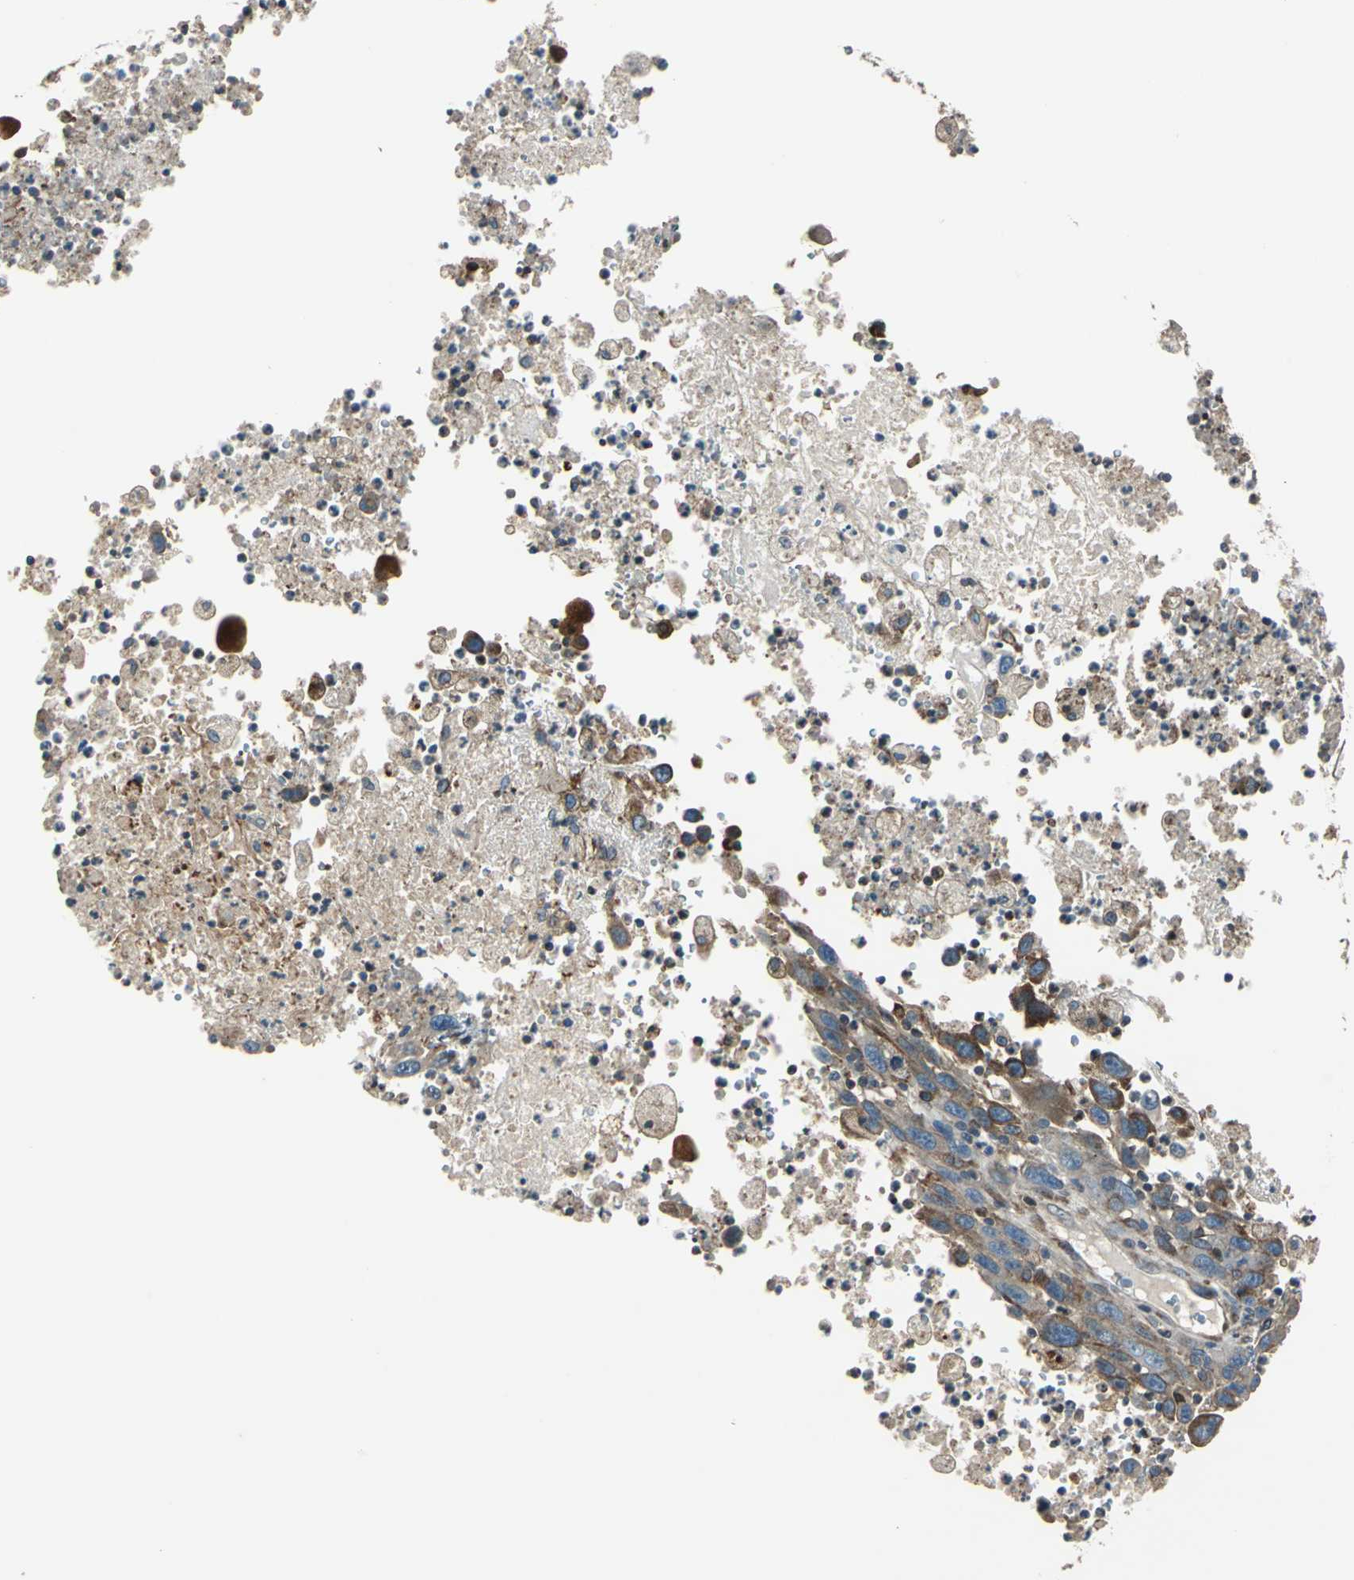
{"staining": {"intensity": "strong", "quantity": ">75%", "location": "cytoplasmic/membranous"}, "tissue": "melanoma", "cell_type": "Tumor cells", "image_type": "cancer", "snomed": [{"axis": "morphology", "description": "Malignant melanoma, Metastatic site"}, {"axis": "topography", "description": "Skin"}], "caption": "Immunohistochemistry (DAB) staining of human melanoma shows strong cytoplasmic/membranous protein positivity in approximately >75% of tumor cells.", "gene": "HTATIP2", "patient": {"sex": "female", "age": 56}}